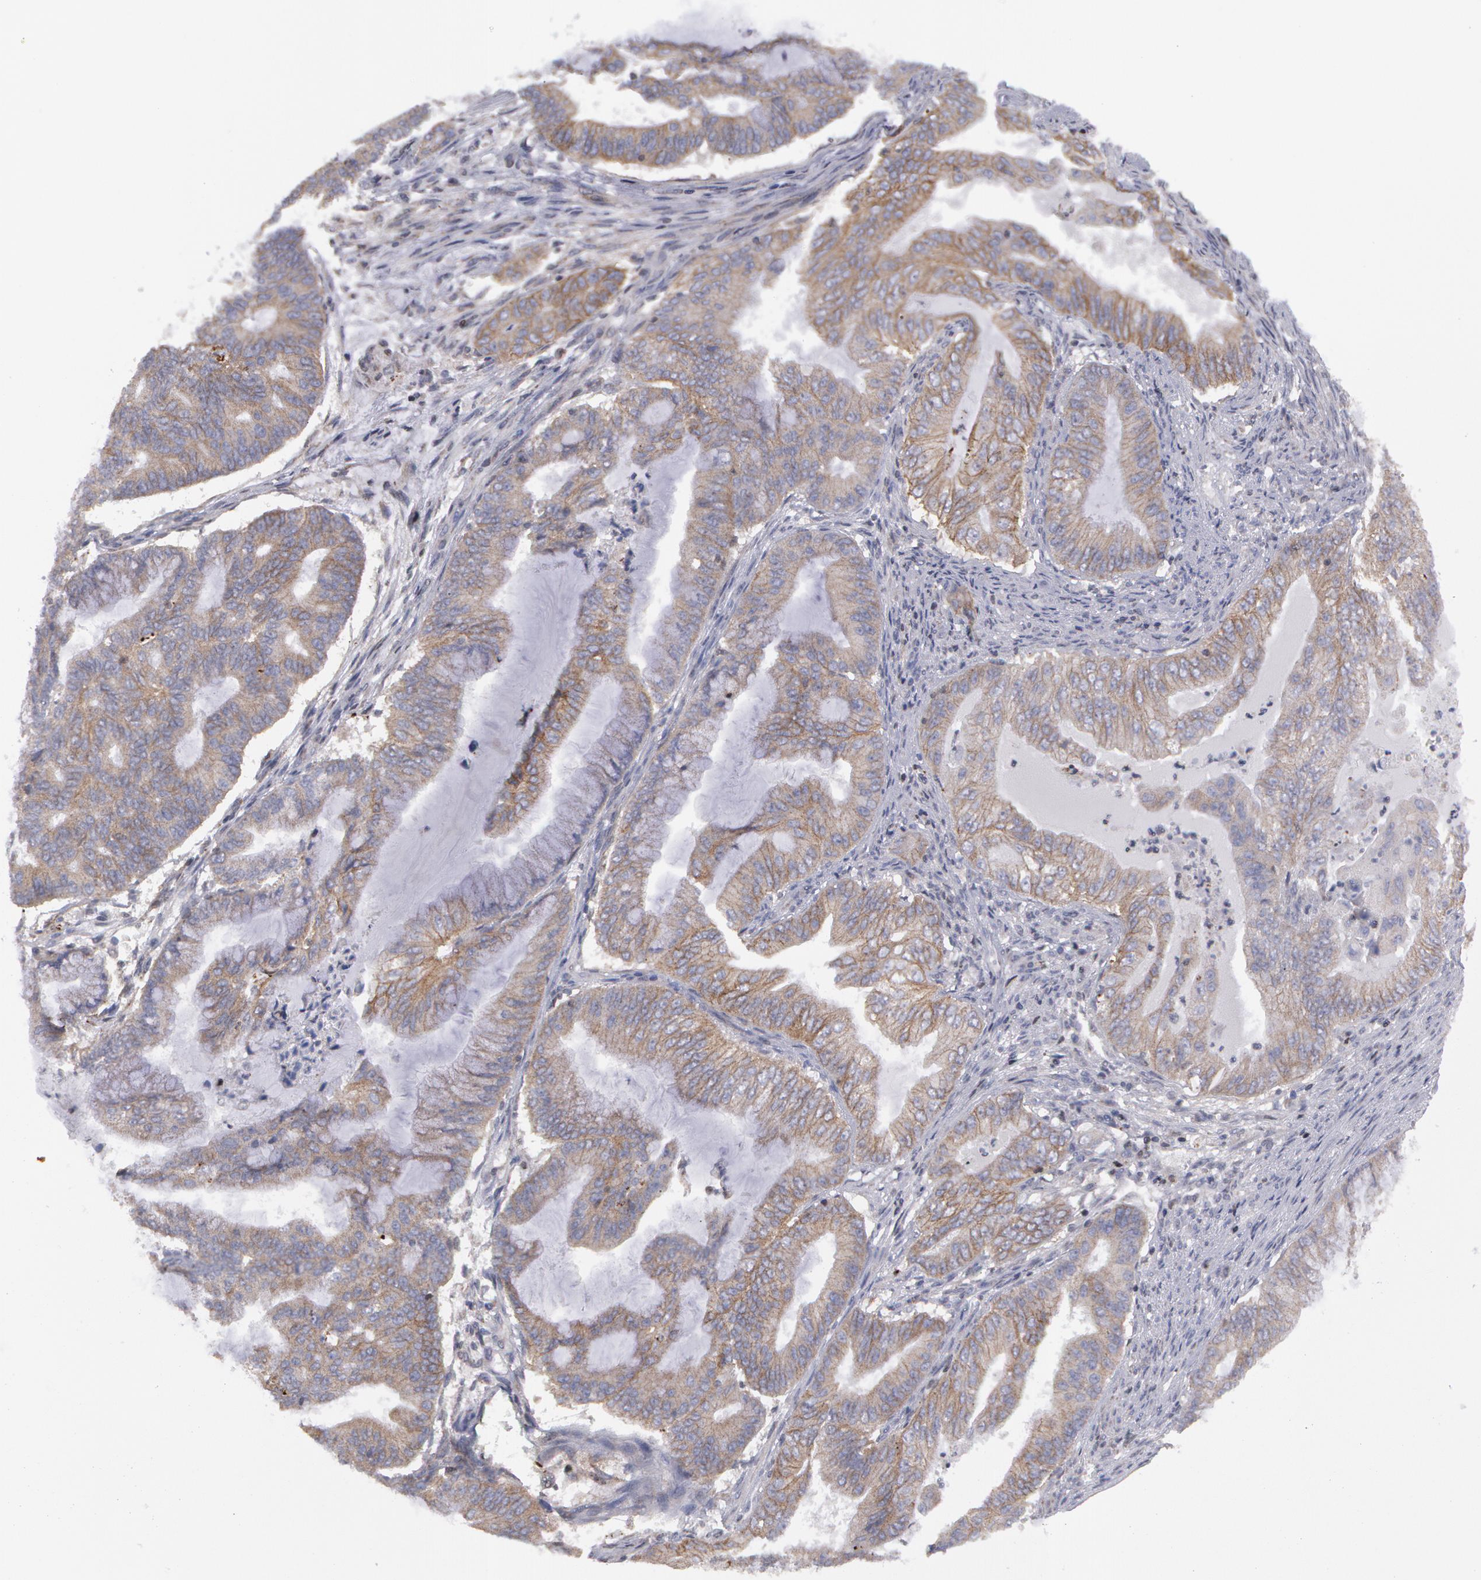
{"staining": {"intensity": "weak", "quantity": "25%-75%", "location": "cytoplasmic/membranous"}, "tissue": "endometrial cancer", "cell_type": "Tumor cells", "image_type": "cancer", "snomed": [{"axis": "morphology", "description": "Adenocarcinoma, NOS"}, {"axis": "topography", "description": "Endometrium"}], "caption": "Endometrial cancer stained for a protein (brown) reveals weak cytoplasmic/membranous positive staining in approximately 25%-75% of tumor cells.", "gene": "ERBB2", "patient": {"sex": "female", "age": 63}}